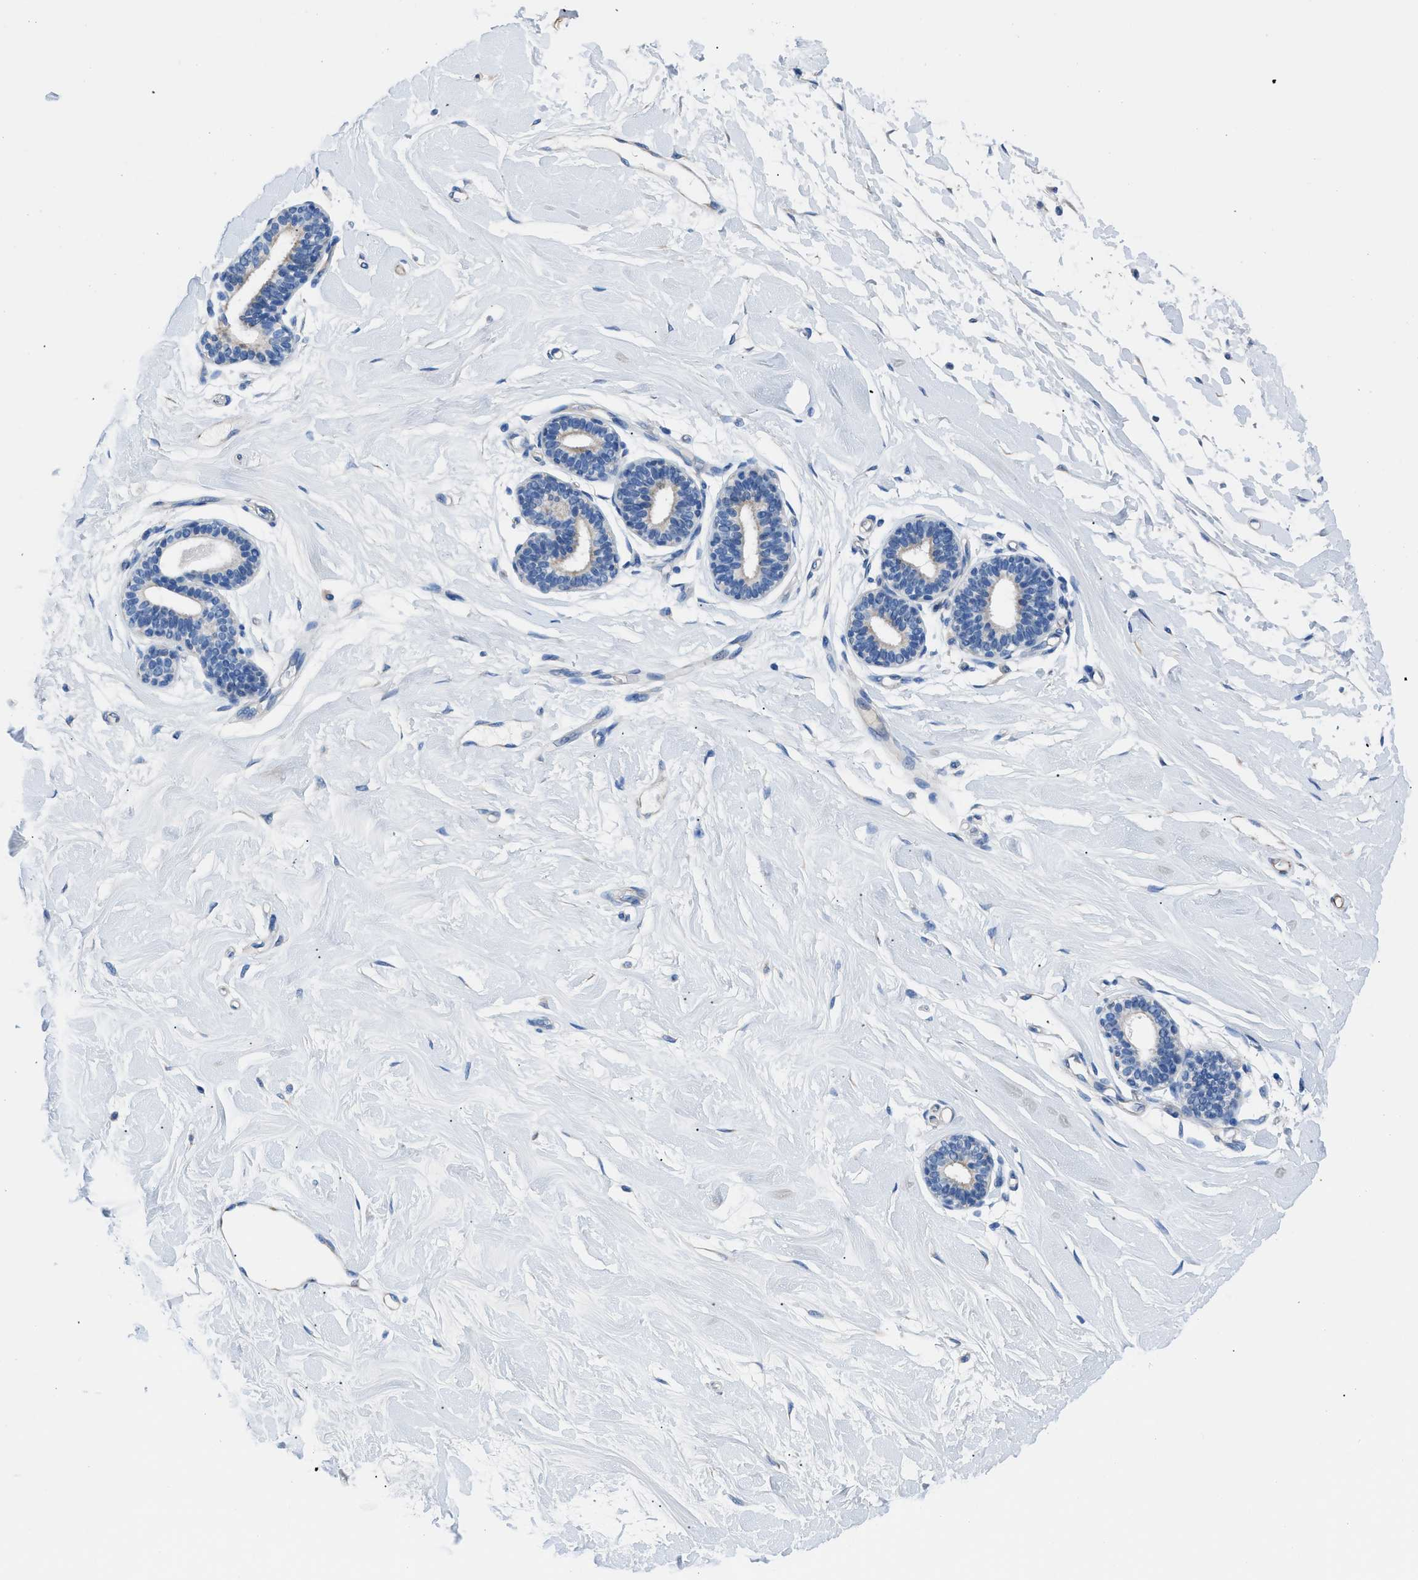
{"staining": {"intensity": "negative", "quantity": "none", "location": "none"}, "tissue": "breast", "cell_type": "Adipocytes", "image_type": "normal", "snomed": [{"axis": "morphology", "description": "Normal tissue, NOS"}, {"axis": "morphology", "description": "Lobular carcinoma"}, {"axis": "topography", "description": "Breast"}], "caption": "An image of breast stained for a protein shows no brown staining in adipocytes. (DAB immunohistochemistry (IHC) visualized using brightfield microscopy, high magnification).", "gene": "ITPR1", "patient": {"sex": "female", "age": 59}}